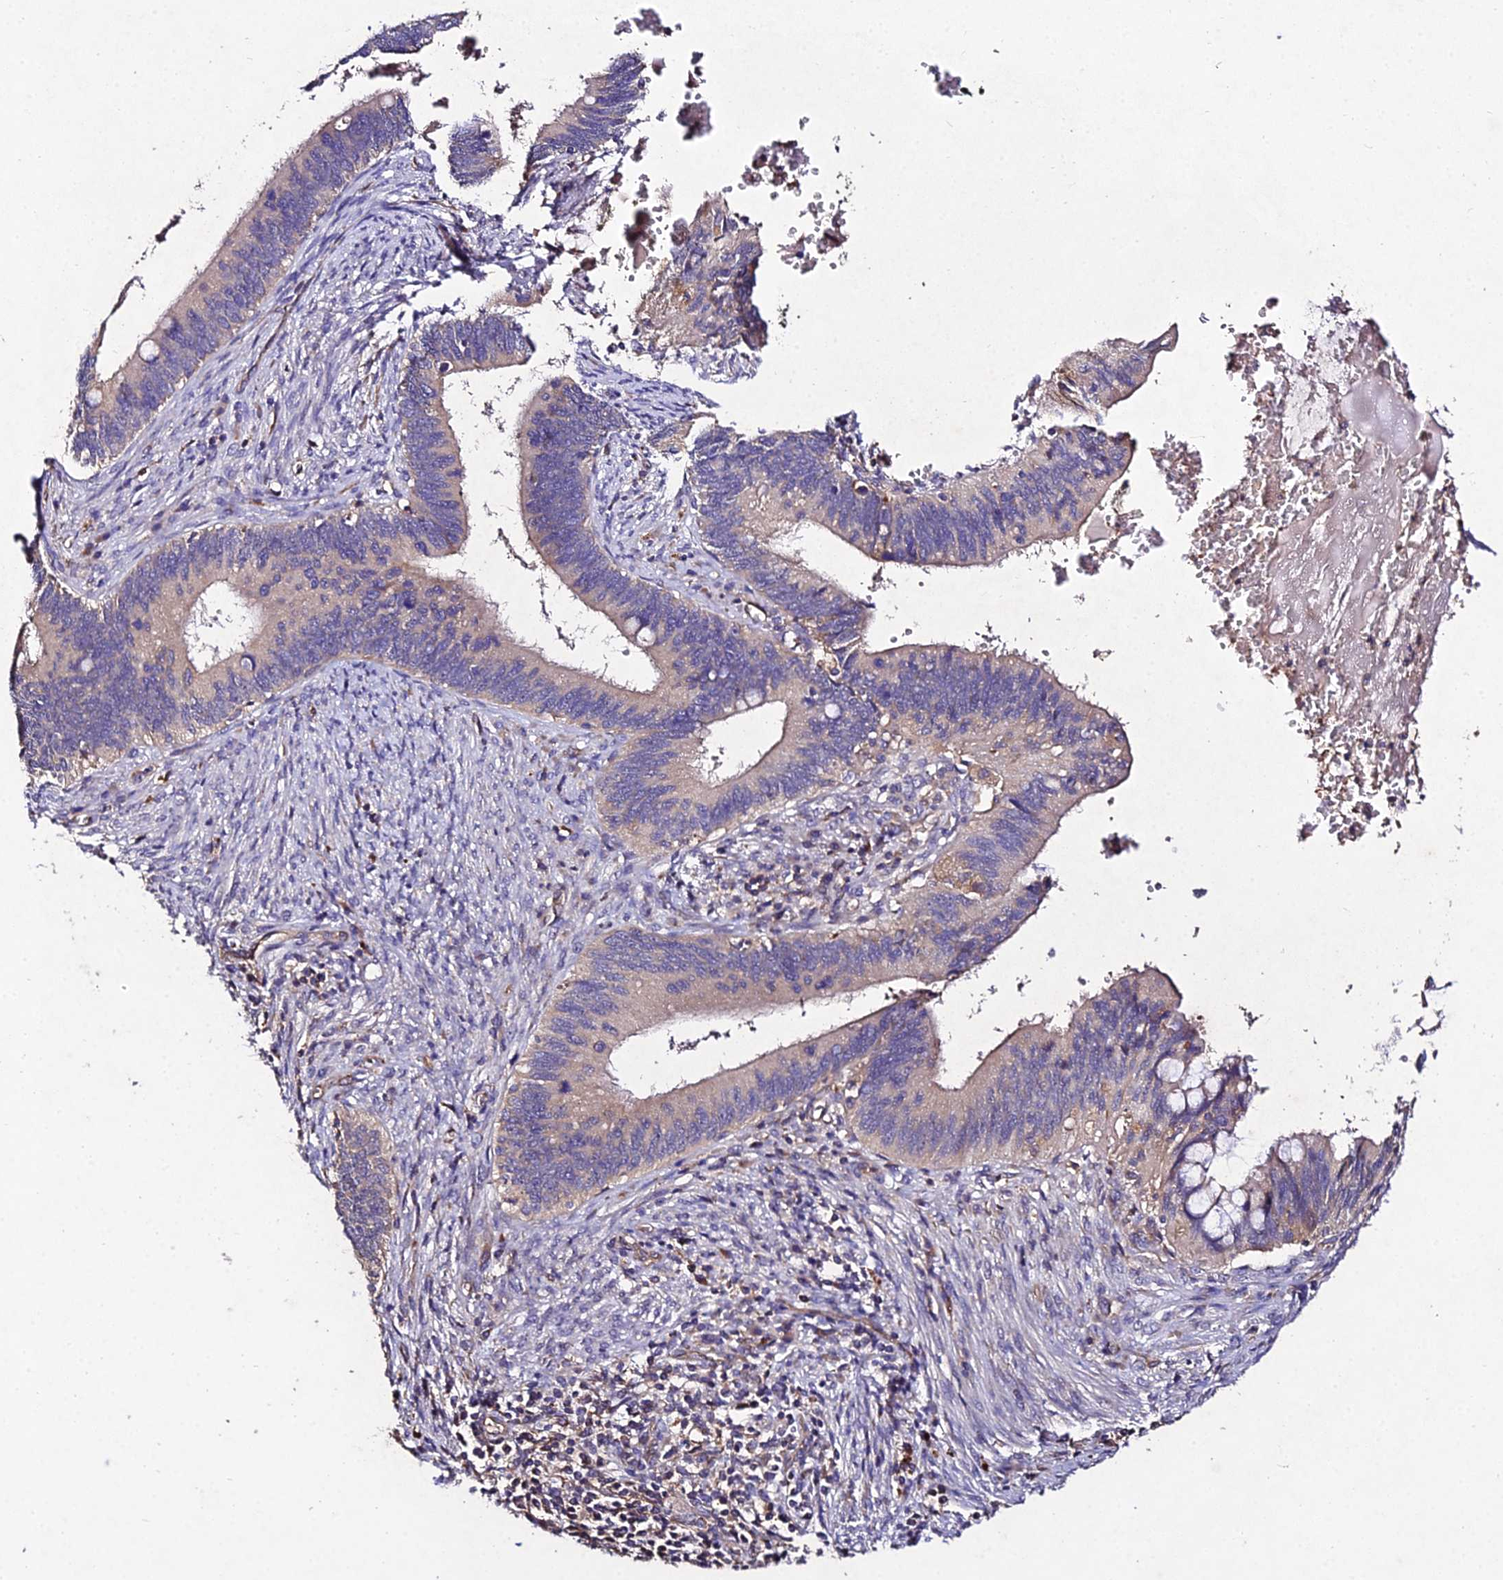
{"staining": {"intensity": "moderate", "quantity": "25%-75%", "location": "cytoplasmic/membranous"}, "tissue": "cervical cancer", "cell_type": "Tumor cells", "image_type": "cancer", "snomed": [{"axis": "morphology", "description": "Adenocarcinoma, NOS"}, {"axis": "topography", "description": "Cervix"}], "caption": "Protein staining shows moderate cytoplasmic/membranous staining in approximately 25%-75% of tumor cells in cervical adenocarcinoma.", "gene": "AP3M2", "patient": {"sex": "female", "age": 42}}